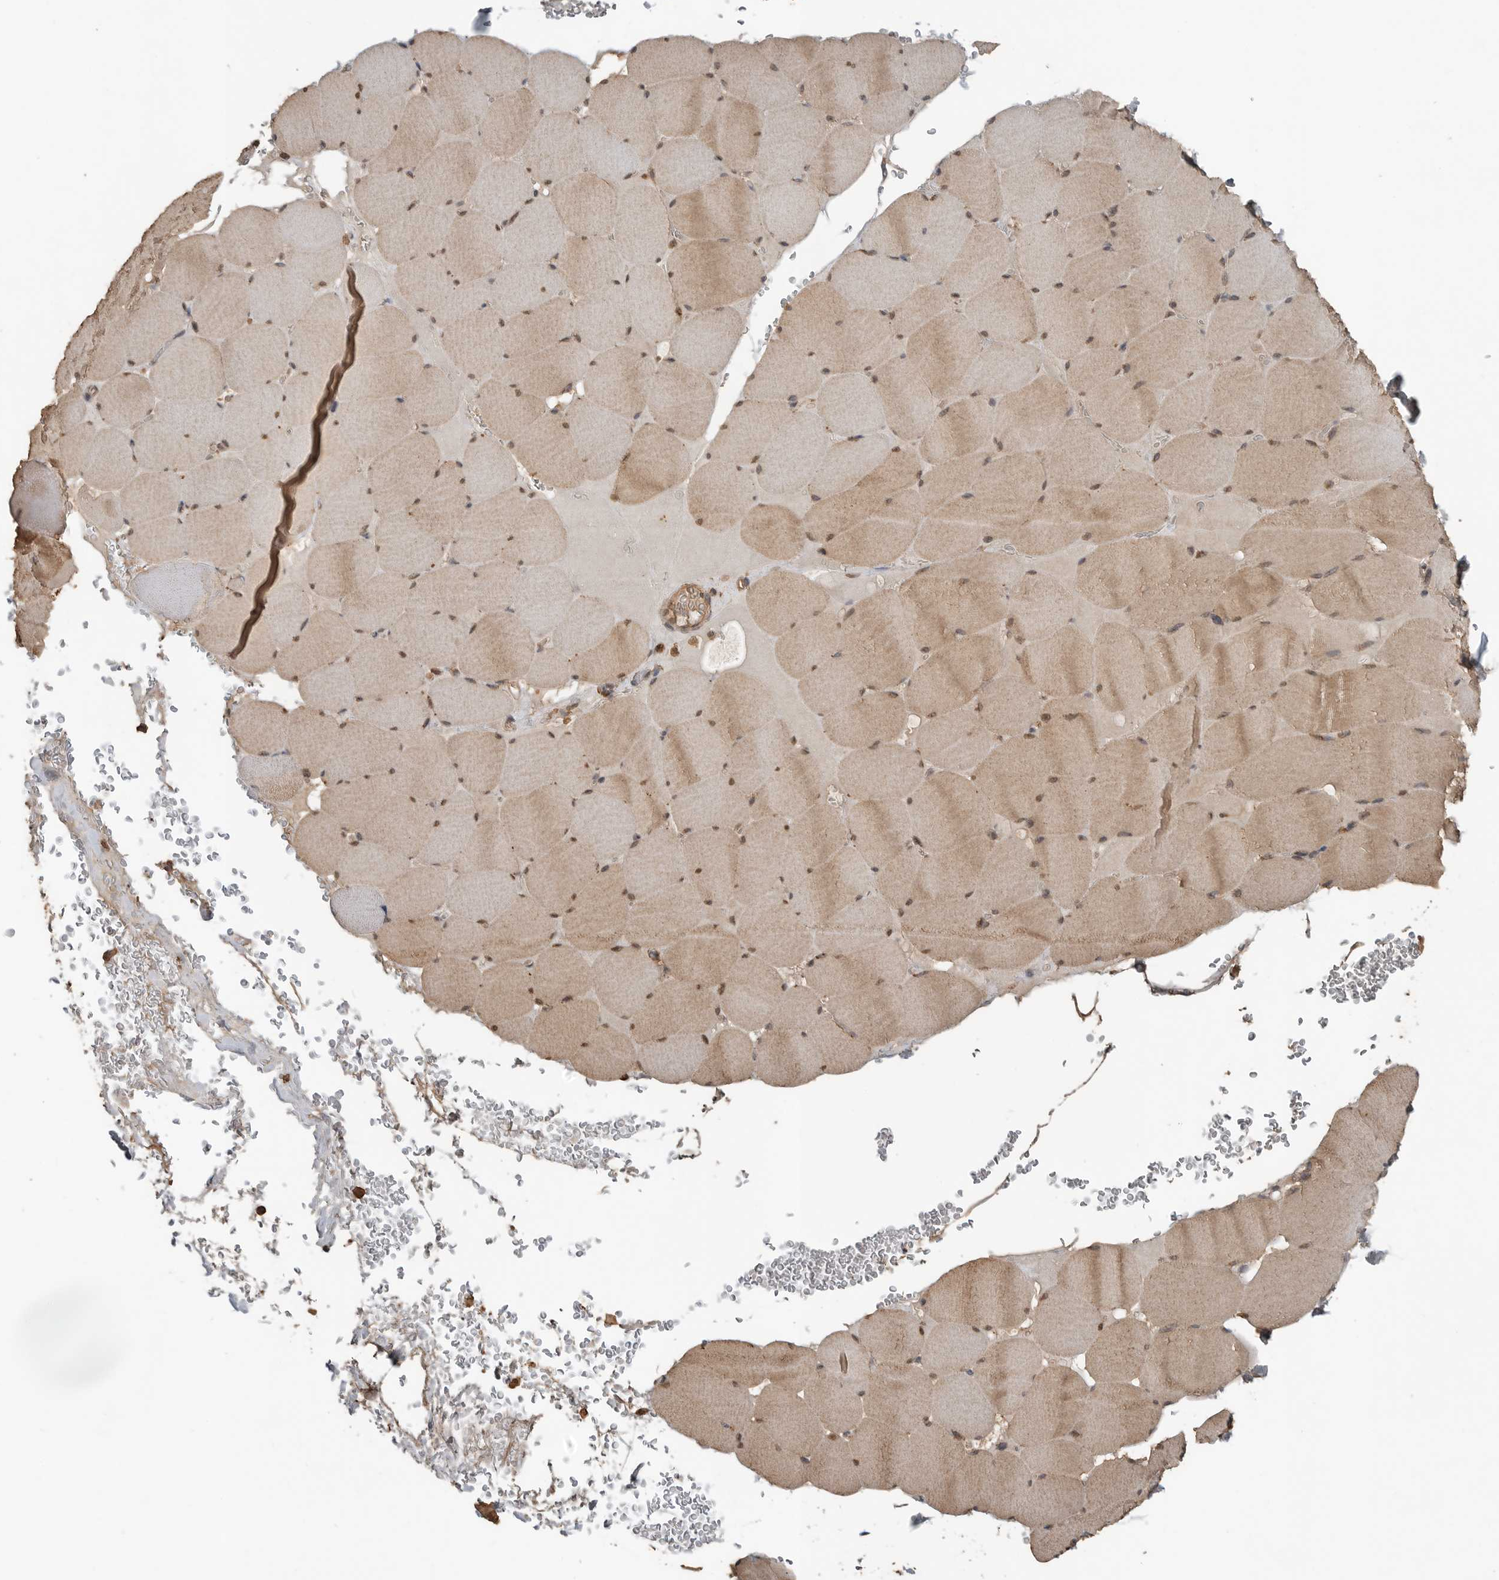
{"staining": {"intensity": "moderate", "quantity": ">75%", "location": "cytoplasmic/membranous,nuclear"}, "tissue": "skeletal muscle", "cell_type": "Myocytes", "image_type": "normal", "snomed": [{"axis": "morphology", "description": "Normal tissue, NOS"}, {"axis": "topography", "description": "Skeletal muscle"}], "caption": "Moderate cytoplasmic/membranous,nuclear protein expression is identified in about >75% of myocytes in skeletal muscle. The protein of interest is stained brown, and the nuclei are stained in blue (DAB (3,3'-diaminobenzidine) IHC with brightfield microscopy, high magnification).", "gene": "BLZF1", "patient": {"sex": "male", "age": 62}}